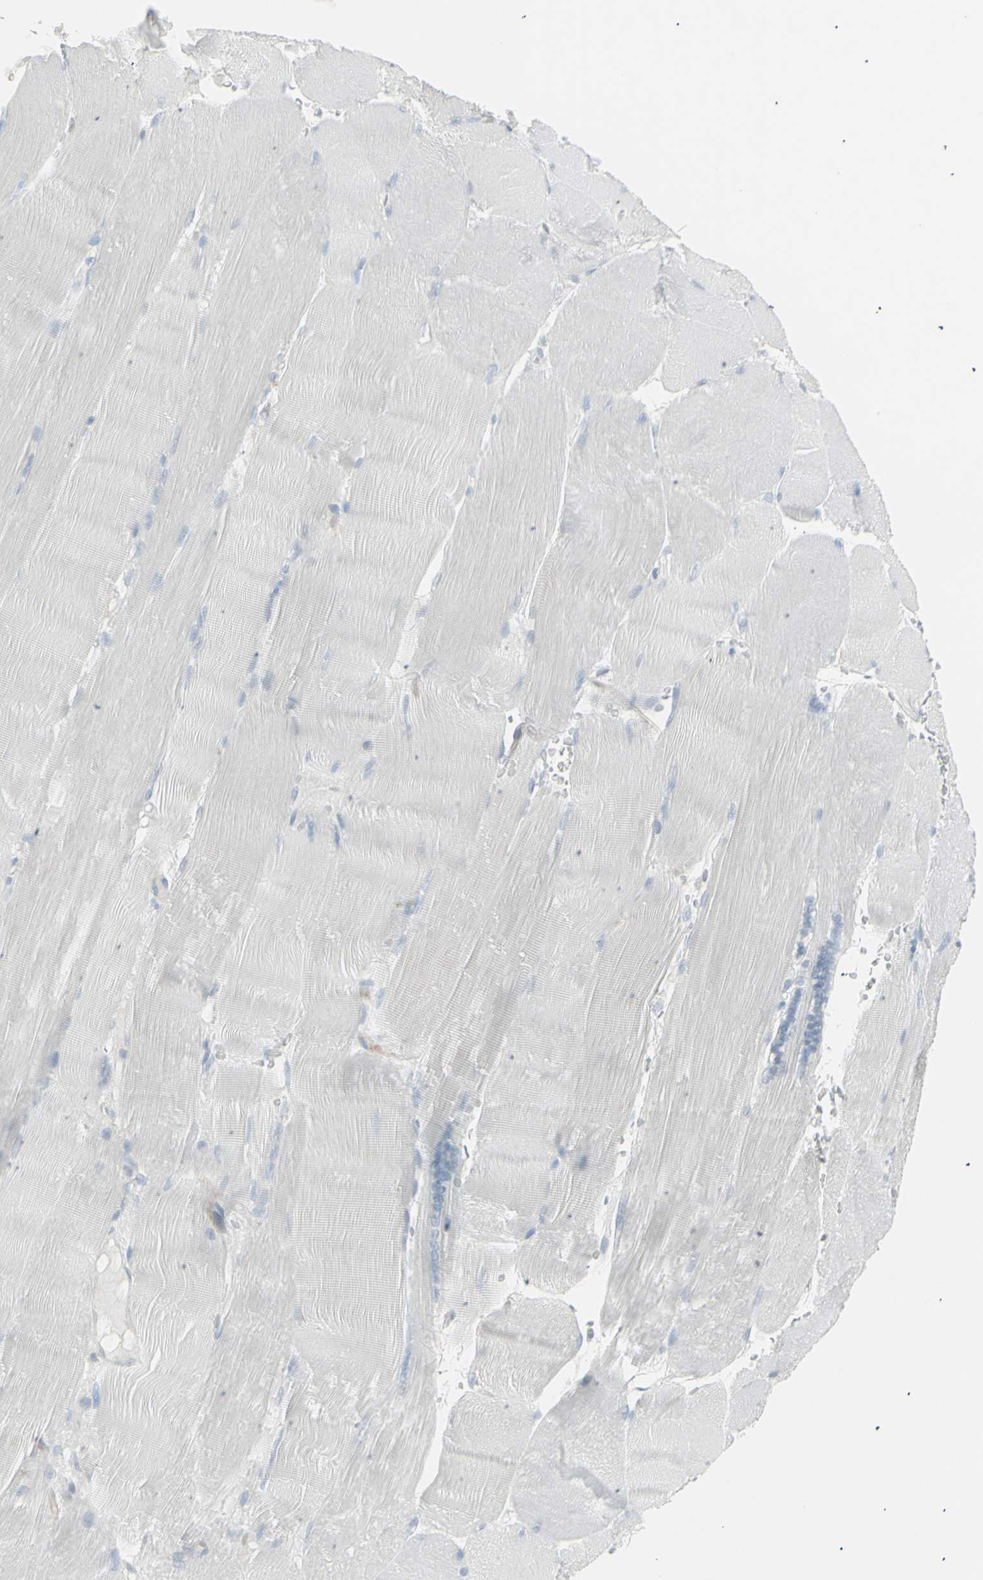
{"staining": {"intensity": "negative", "quantity": "none", "location": "none"}, "tissue": "skeletal muscle", "cell_type": "Myocytes", "image_type": "normal", "snomed": [{"axis": "morphology", "description": "Normal tissue, NOS"}, {"axis": "topography", "description": "Skin"}, {"axis": "topography", "description": "Skeletal muscle"}], "caption": "Immunohistochemistry (IHC) of benign human skeletal muscle shows no expression in myocytes.", "gene": "YBX2", "patient": {"sex": "male", "age": 83}}